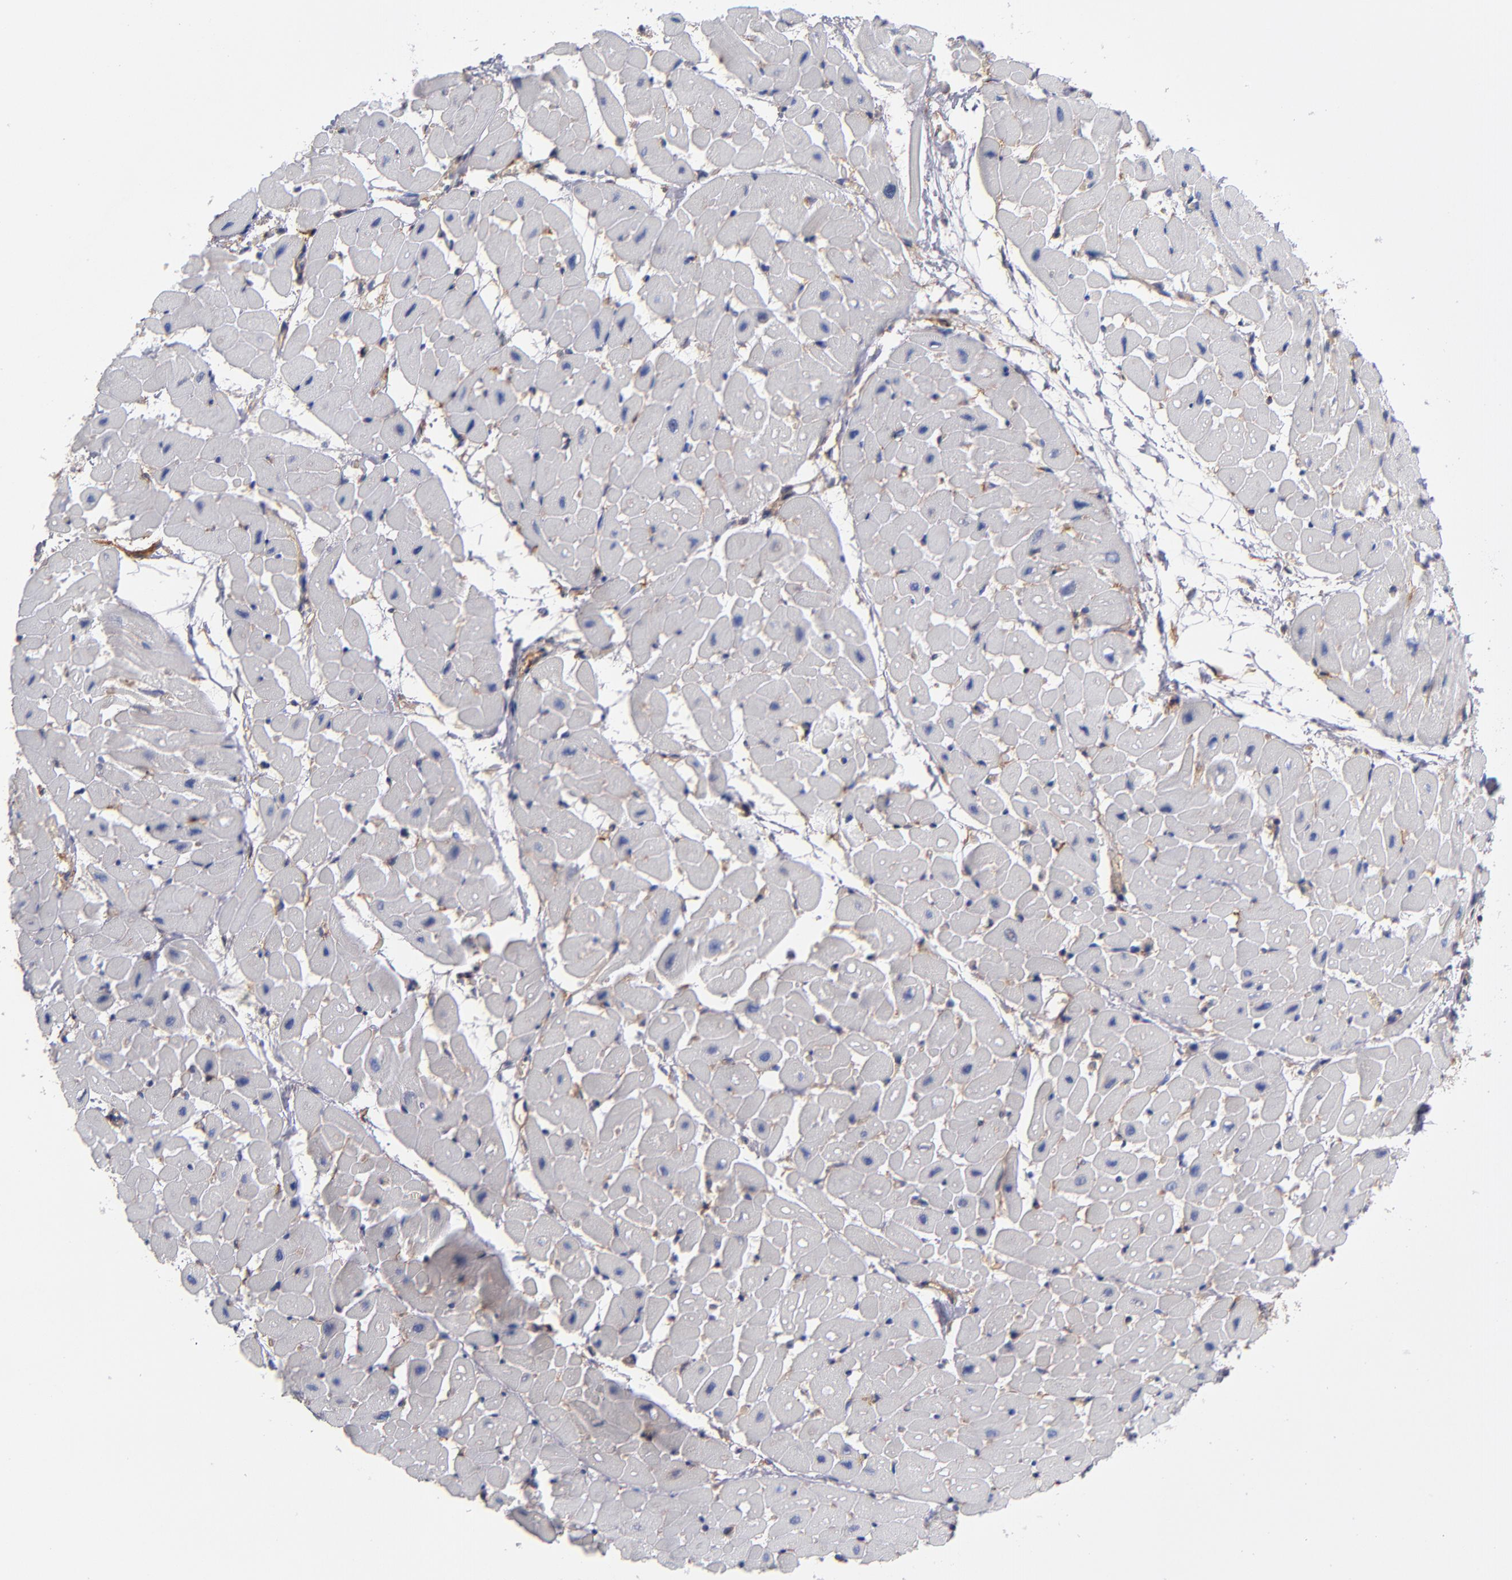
{"staining": {"intensity": "negative", "quantity": "none", "location": "none"}, "tissue": "heart muscle", "cell_type": "Cardiomyocytes", "image_type": "normal", "snomed": [{"axis": "morphology", "description": "Normal tissue, NOS"}, {"axis": "topography", "description": "Heart"}], "caption": "A histopathology image of human heart muscle is negative for staining in cardiomyocytes.", "gene": "PLSCR4", "patient": {"sex": "male", "age": 45}}